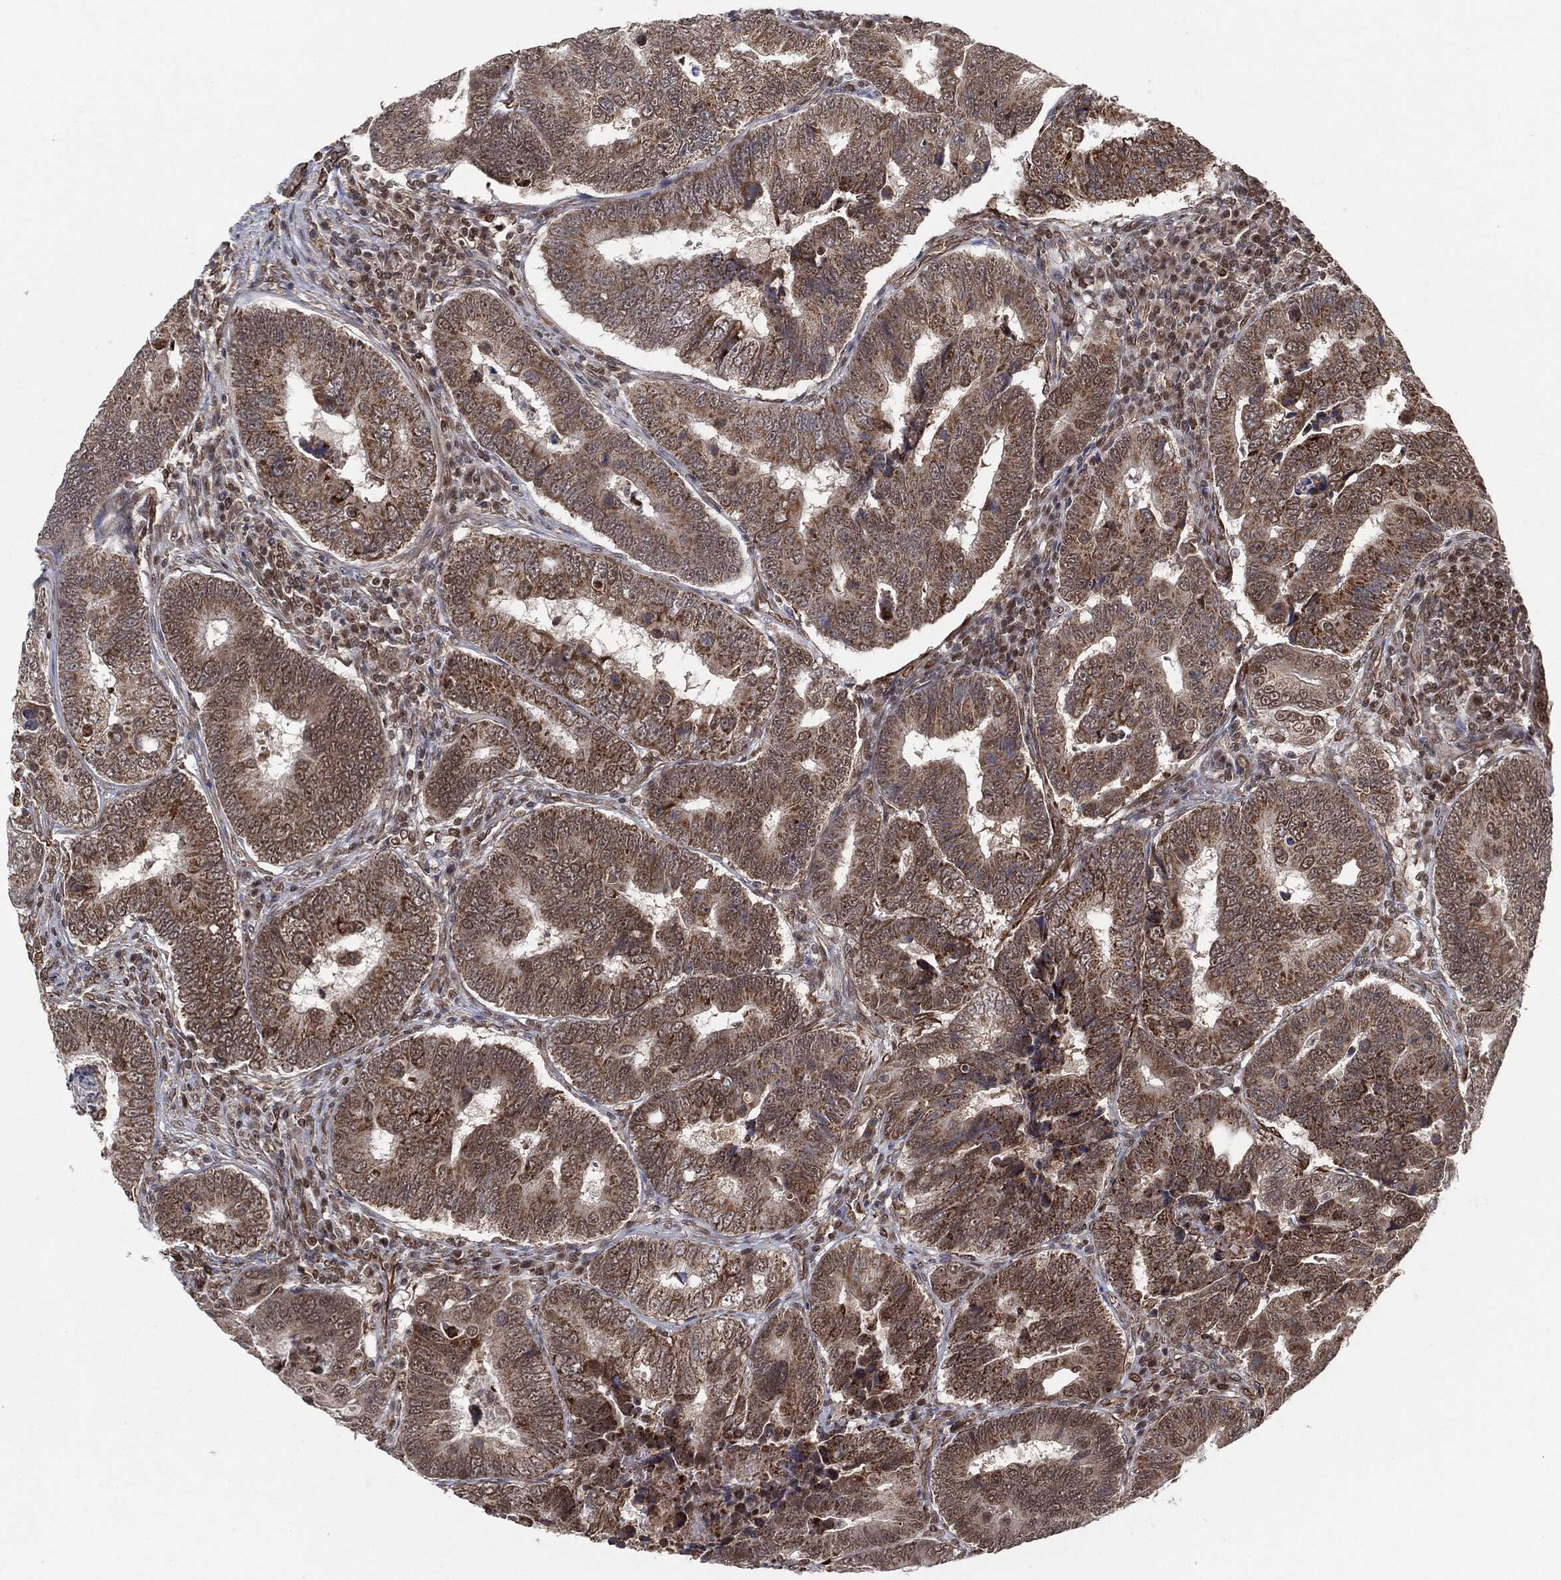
{"staining": {"intensity": "moderate", "quantity": "25%-75%", "location": "cytoplasmic/membranous"}, "tissue": "colorectal cancer", "cell_type": "Tumor cells", "image_type": "cancer", "snomed": [{"axis": "morphology", "description": "Adenocarcinoma, NOS"}, {"axis": "topography", "description": "Colon"}], "caption": "A brown stain shows moderate cytoplasmic/membranous expression of a protein in human colorectal adenocarcinoma tumor cells.", "gene": "TP53RK", "patient": {"sex": "female", "age": 72}}